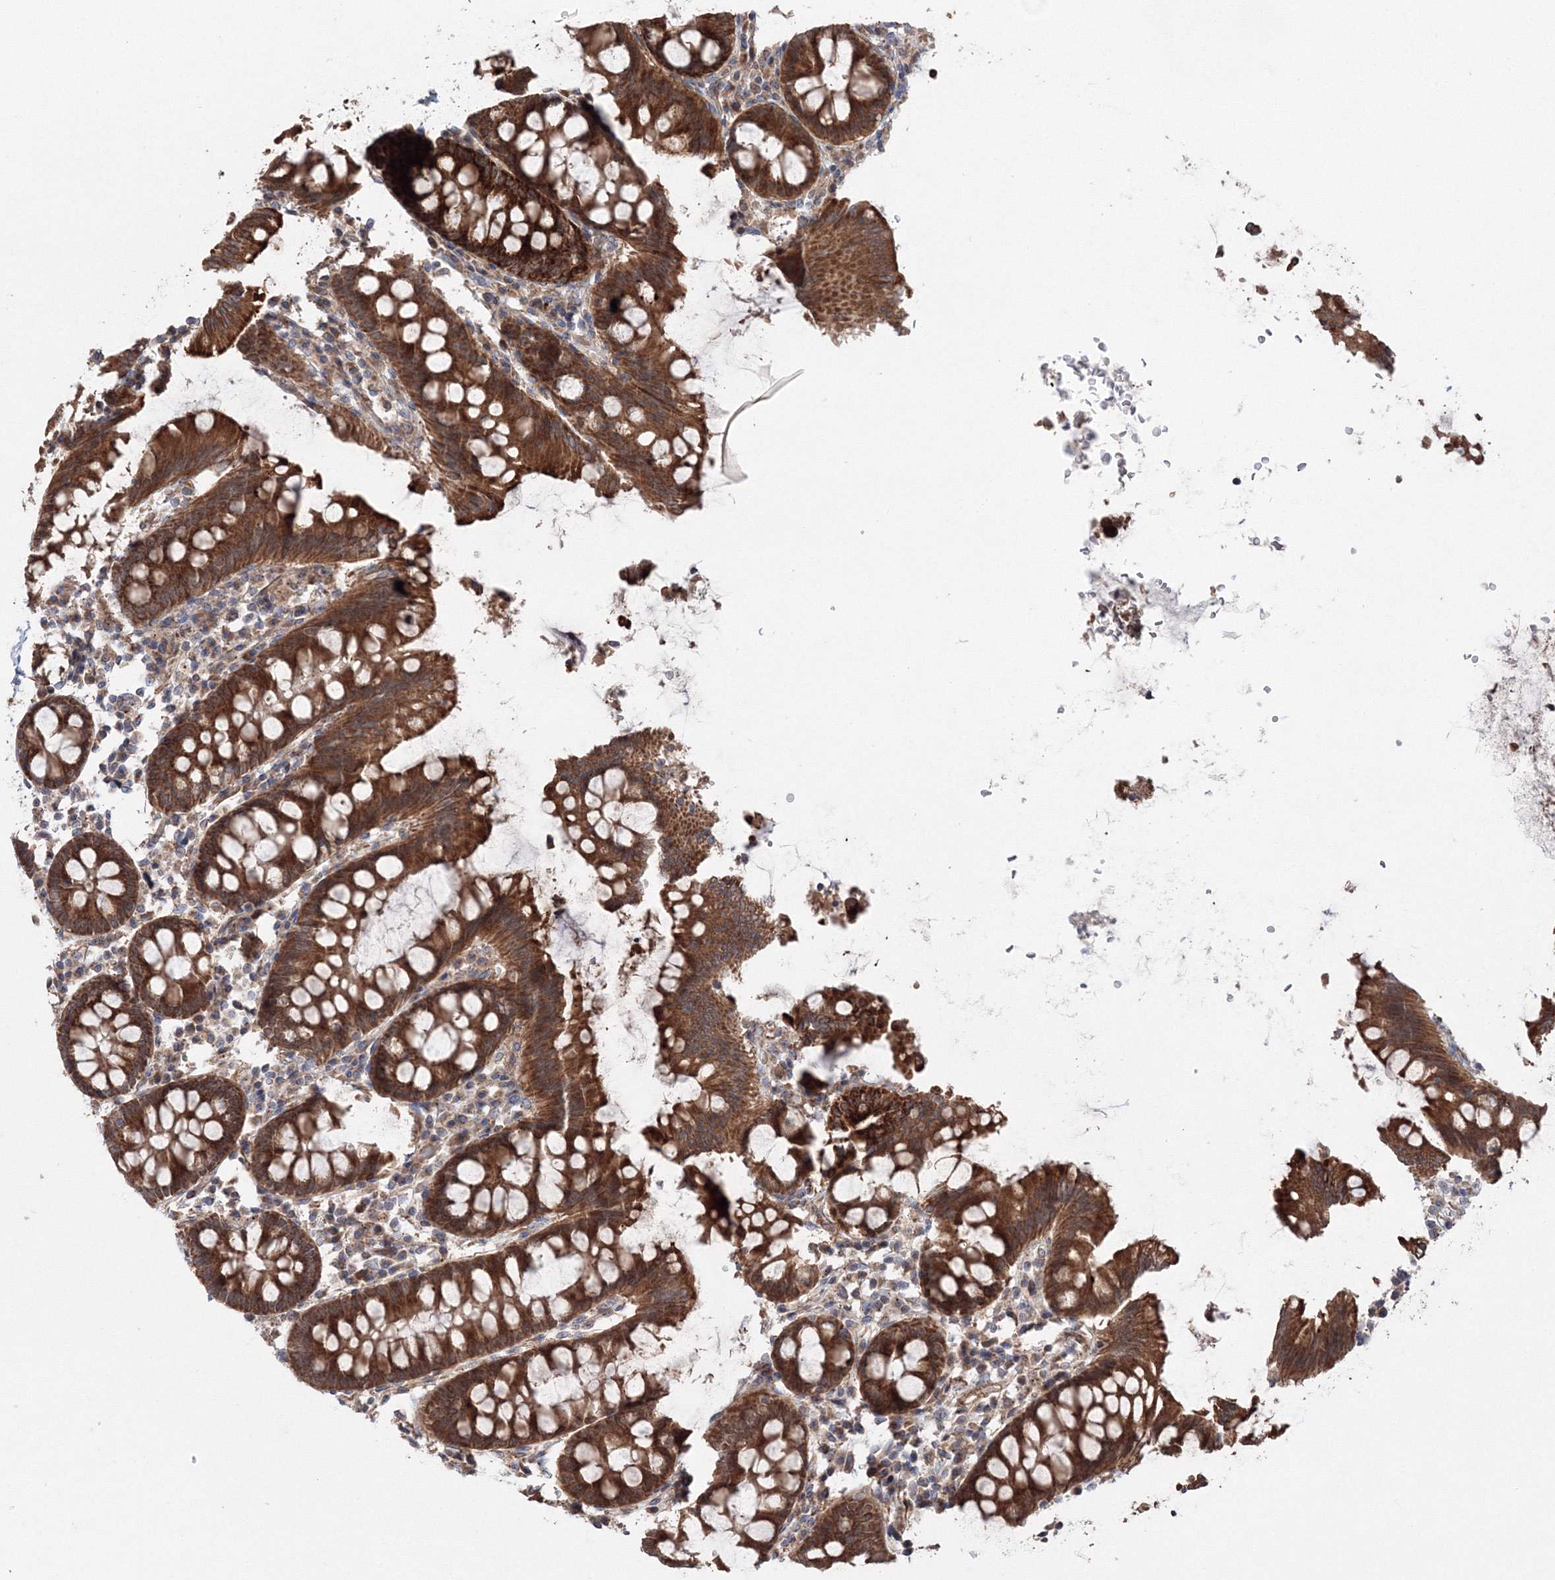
{"staining": {"intensity": "moderate", "quantity": ">75%", "location": "cytoplasmic/membranous"}, "tissue": "colon", "cell_type": "Endothelial cells", "image_type": "normal", "snomed": [{"axis": "morphology", "description": "Normal tissue, NOS"}, {"axis": "topography", "description": "Colon"}], "caption": "A medium amount of moderate cytoplasmic/membranous expression is present in about >75% of endothelial cells in normal colon.", "gene": "NOA1", "patient": {"sex": "female", "age": 79}}